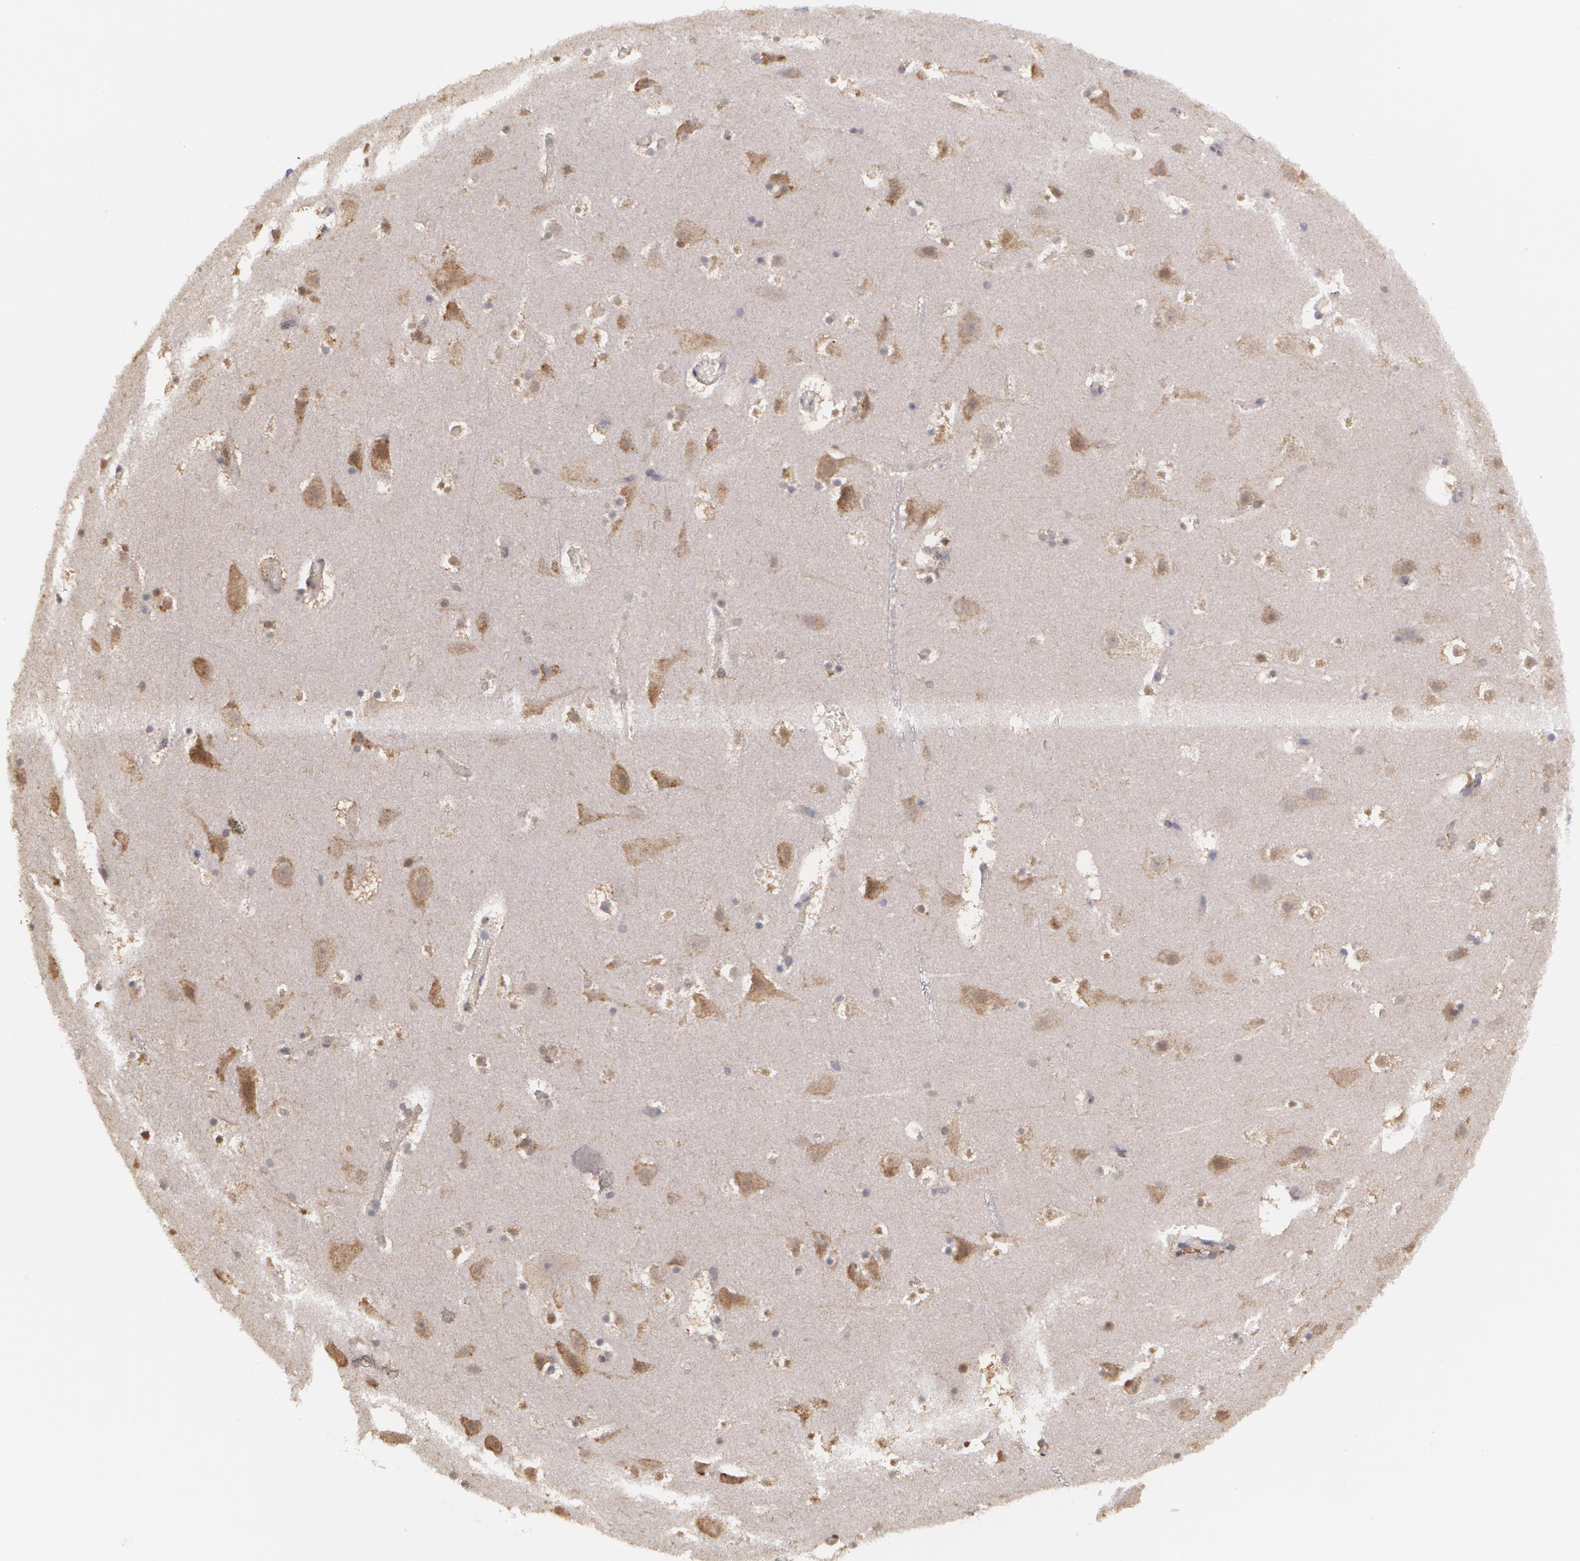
{"staining": {"intensity": "weak", "quantity": ">75%", "location": "cytoplasmic/membranous"}, "tissue": "cerebral cortex", "cell_type": "Endothelial cells", "image_type": "normal", "snomed": [{"axis": "morphology", "description": "Normal tissue, NOS"}, {"axis": "topography", "description": "Cerebral cortex"}], "caption": "DAB (3,3'-diaminobenzidine) immunohistochemical staining of benign human cerebral cortex demonstrates weak cytoplasmic/membranous protein positivity in about >75% of endothelial cells.", "gene": "MTHFD1", "patient": {"sex": "male", "age": 45}}